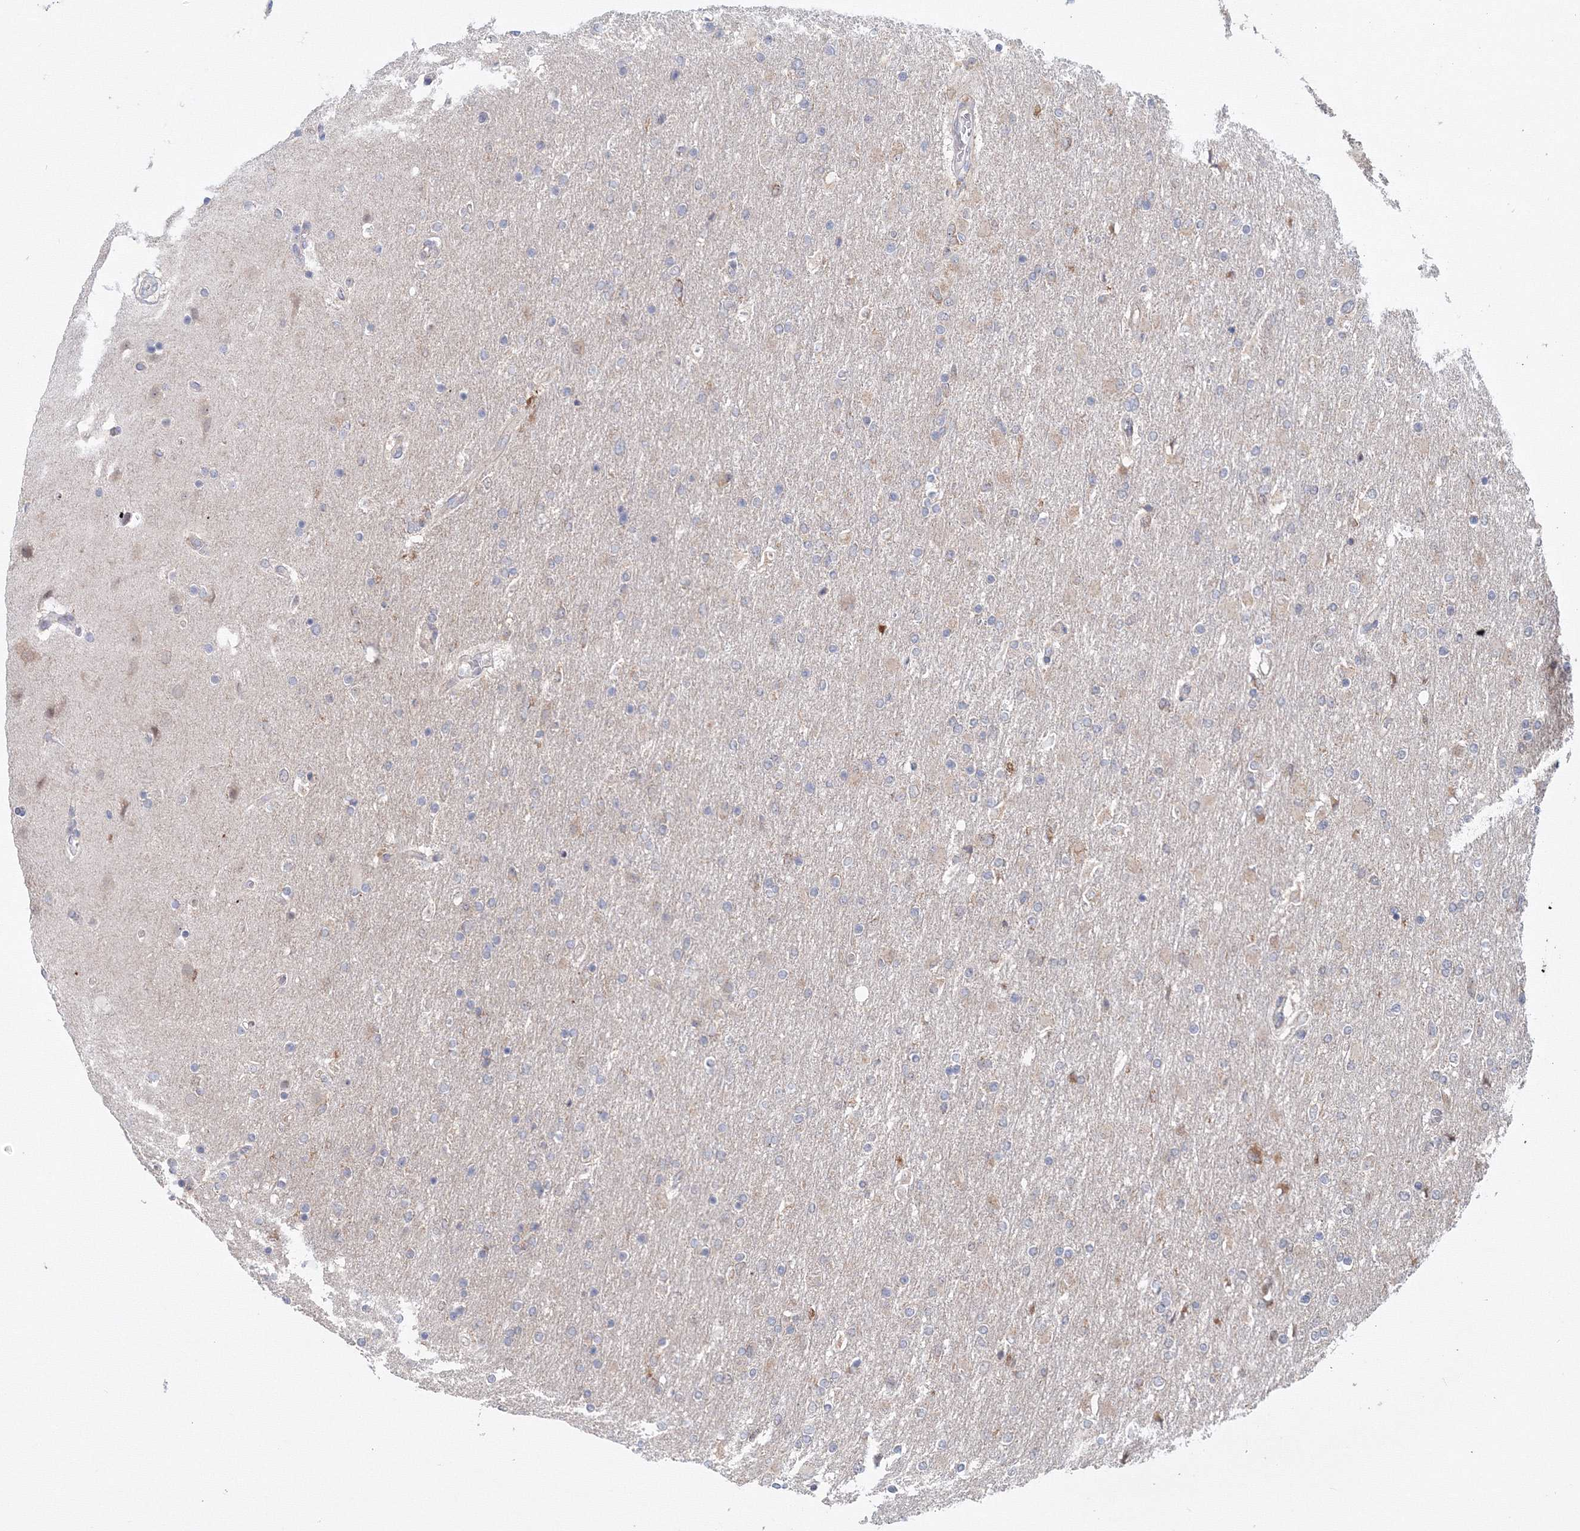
{"staining": {"intensity": "weak", "quantity": "<25%", "location": "cytoplasmic/membranous"}, "tissue": "glioma", "cell_type": "Tumor cells", "image_type": "cancer", "snomed": [{"axis": "morphology", "description": "Glioma, malignant, High grade"}, {"axis": "topography", "description": "Cerebral cortex"}], "caption": "Immunohistochemistry image of malignant glioma (high-grade) stained for a protein (brown), which reveals no staining in tumor cells. Brightfield microscopy of immunohistochemistry (IHC) stained with DAB (3,3'-diaminobenzidine) (brown) and hematoxylin (blue), captured at high magnification.", "gene": "PEX13", "patient": {"sex": "female", "age": 36}}